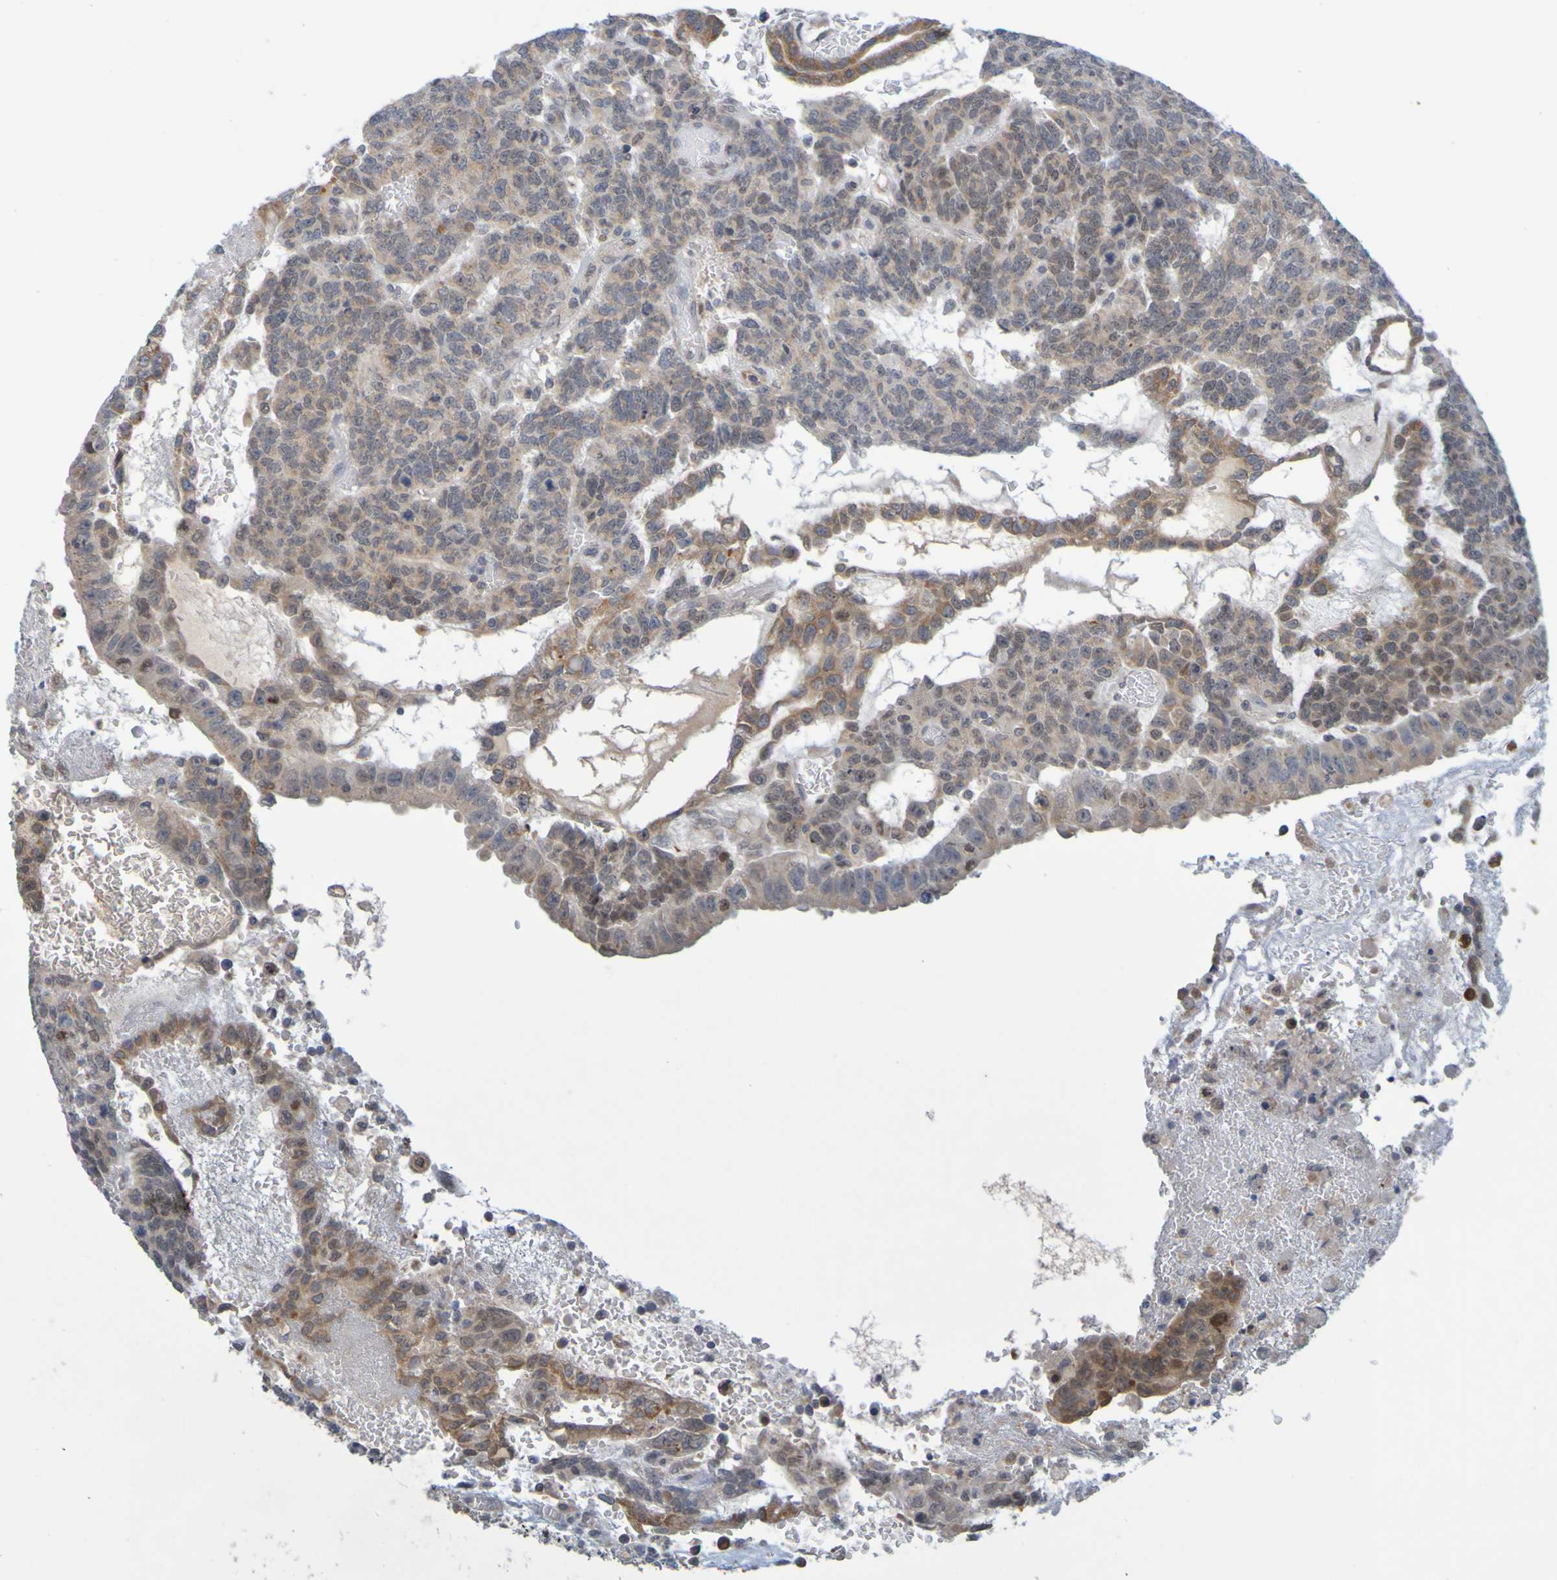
{"staining": {"intensity": "weak", "quantity": ">75%", "location": "cytoplasmic/membranous,nuclear"}, "tissue": "testis cancer", "cell_type": "Tumor cells", "image_type": "cancer", "snomed": [{"axis": "morphology", "description": "Seminoma, NOS"}, {"axis": "morphology", "description": "Carcinoma, Embryonal, NOS"}, {"axis": "topography", "description": "Testis"}], "caption": "About >75% of tumor cells in human testis cancer (seminoma) display weak cytoplasmic/membranous and nuclear protein staining as visualized by brown immunohistochemical staining.", "gene": "MOGS", "patient": {"sex": "male", "age": 52}}